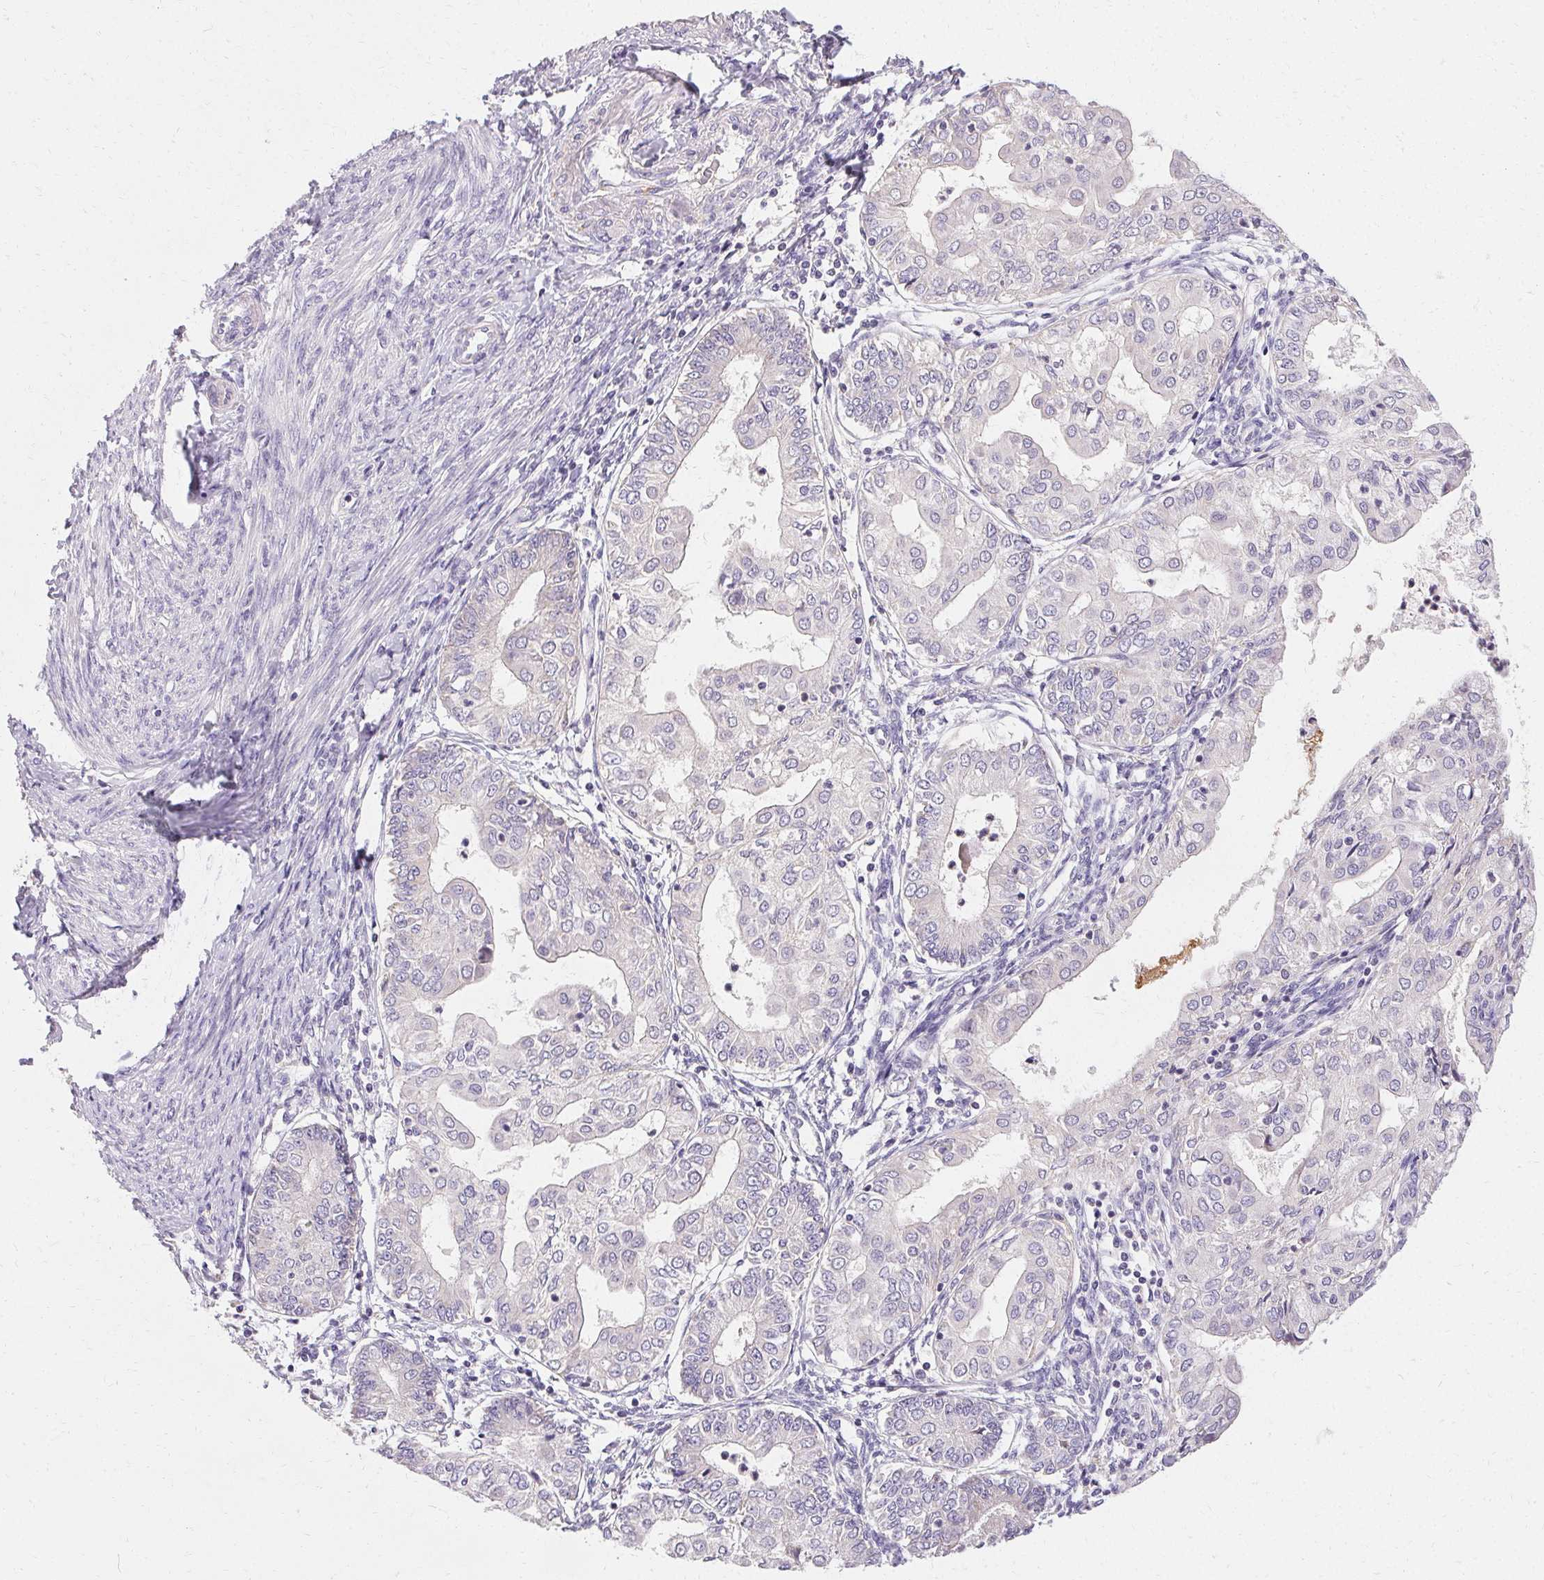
{"staining": {"intensity": "negative", "quantity": "none", "location": "none"}, "tissue": "endometrial cancer", "cell_type": "Tumor cells", "image_type": "cancer", "snomed": [{"axis": "morphology", "description": "Adenocarcinoma, NOS"}, {"axis": "topography", "description": "Endometrium"}], "caption": "Photomicrograph shows no significant protein expression in tumor cells of adenocarcinoma (endometrial).", "gene": "TRIP13", "patient": {"sex": "female", "age": 68}}